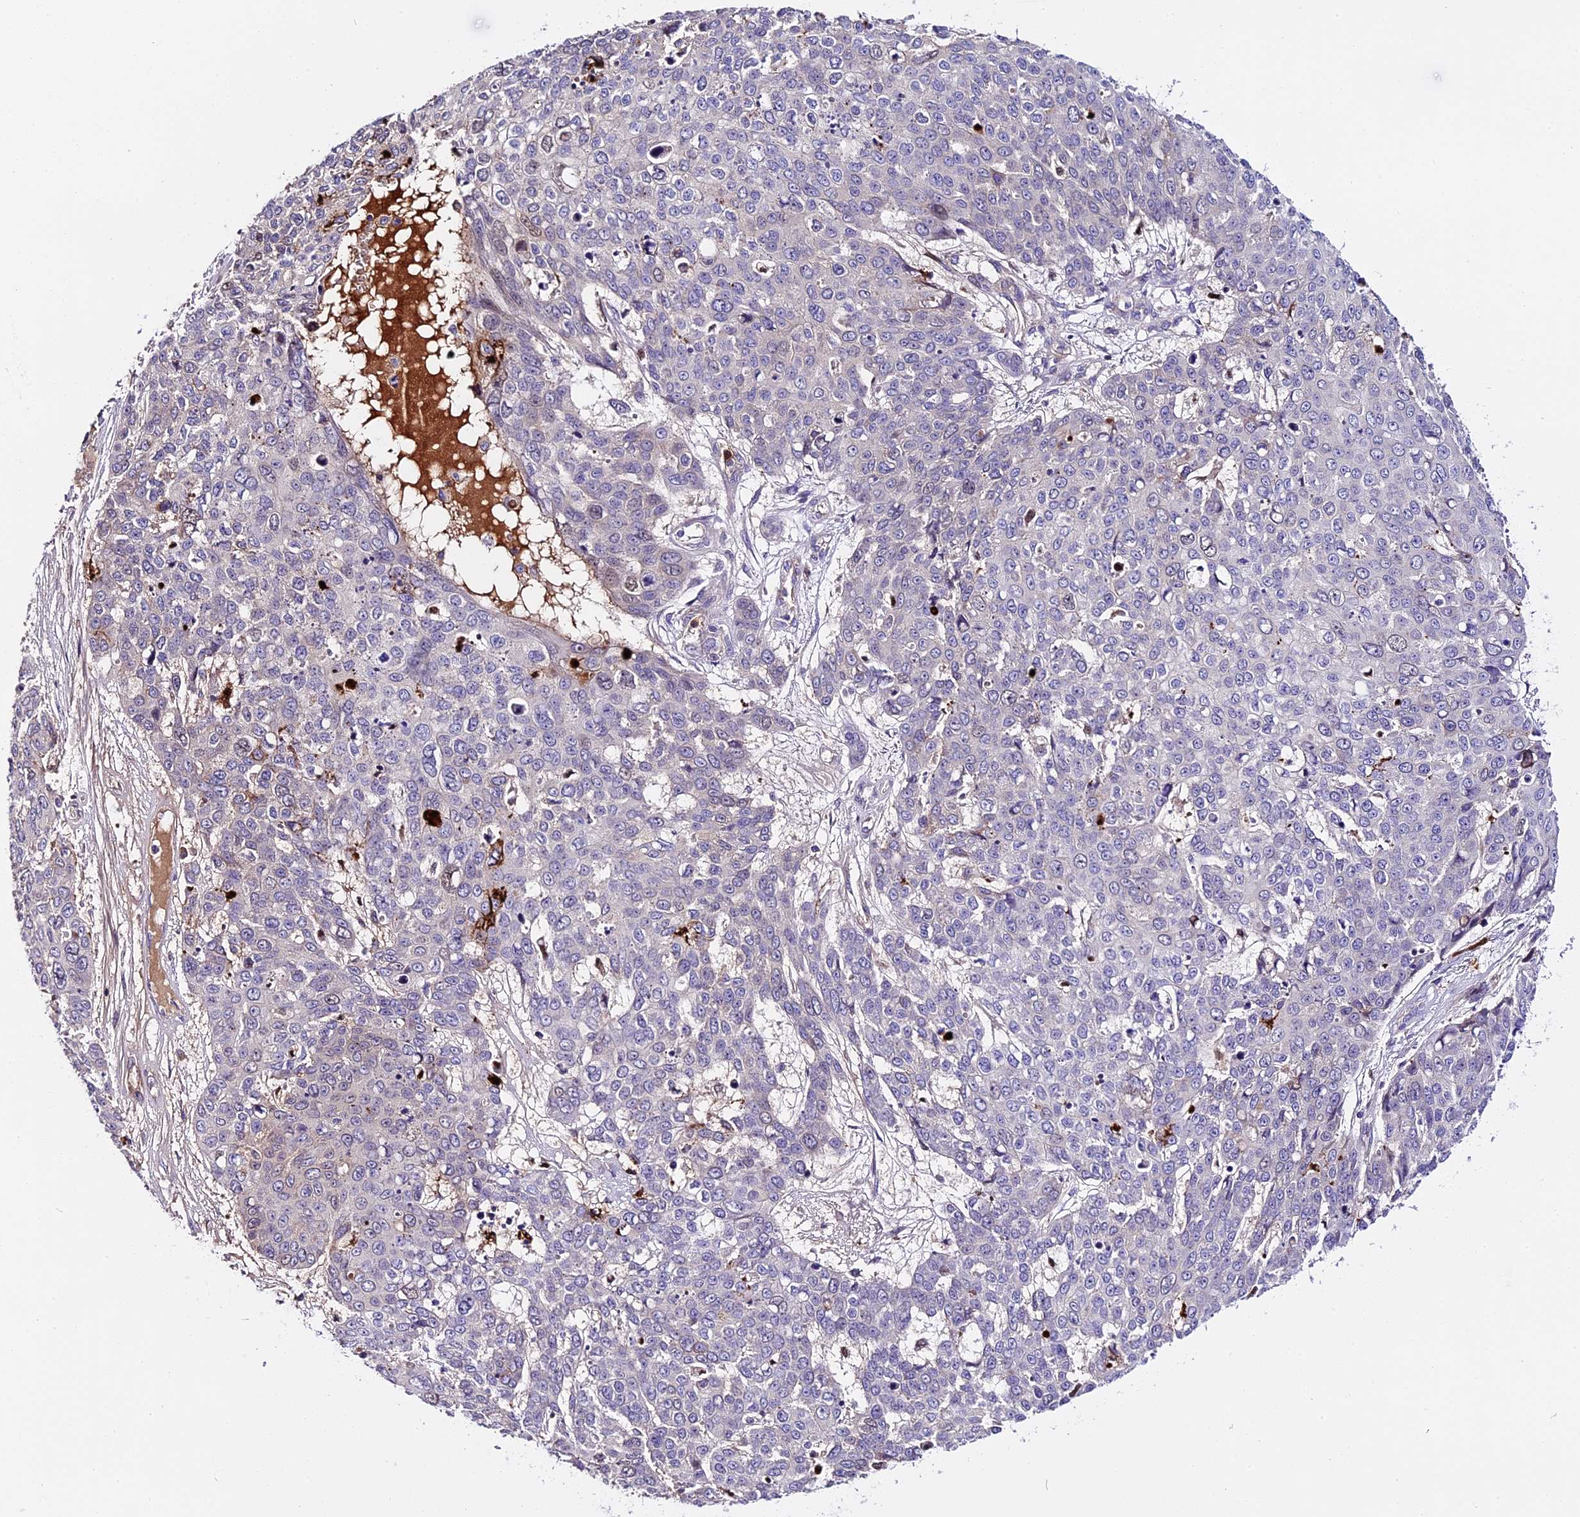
{"staining": {"intensity": "negative", "quantity": "none", "location": "none"}, "tissue": "skin cancer", "cell_type": "Tumor cells", "image_type": "cancer", "snomed": [{"axis": "morphology", "description": "Squamous cell carcinoma, NOS"}, {"axis": "topography", "description": "Skin"}], "caption": "Immunohistochemistry (IHC) photomicrograph of neoplastic tissue: squamous cell carcinoma (skin) stained with DAB exhibits no significant protein positivity in tumor cells. Brightfield microscopy of immunohistochemistry stained with DAB (3,3'-diaminobenzidine) (brown) and hematoxylin (blue), captured at high magnification.", "gene": "MAP3K7CL", "patient": {"sex": "male", "age": 71}}